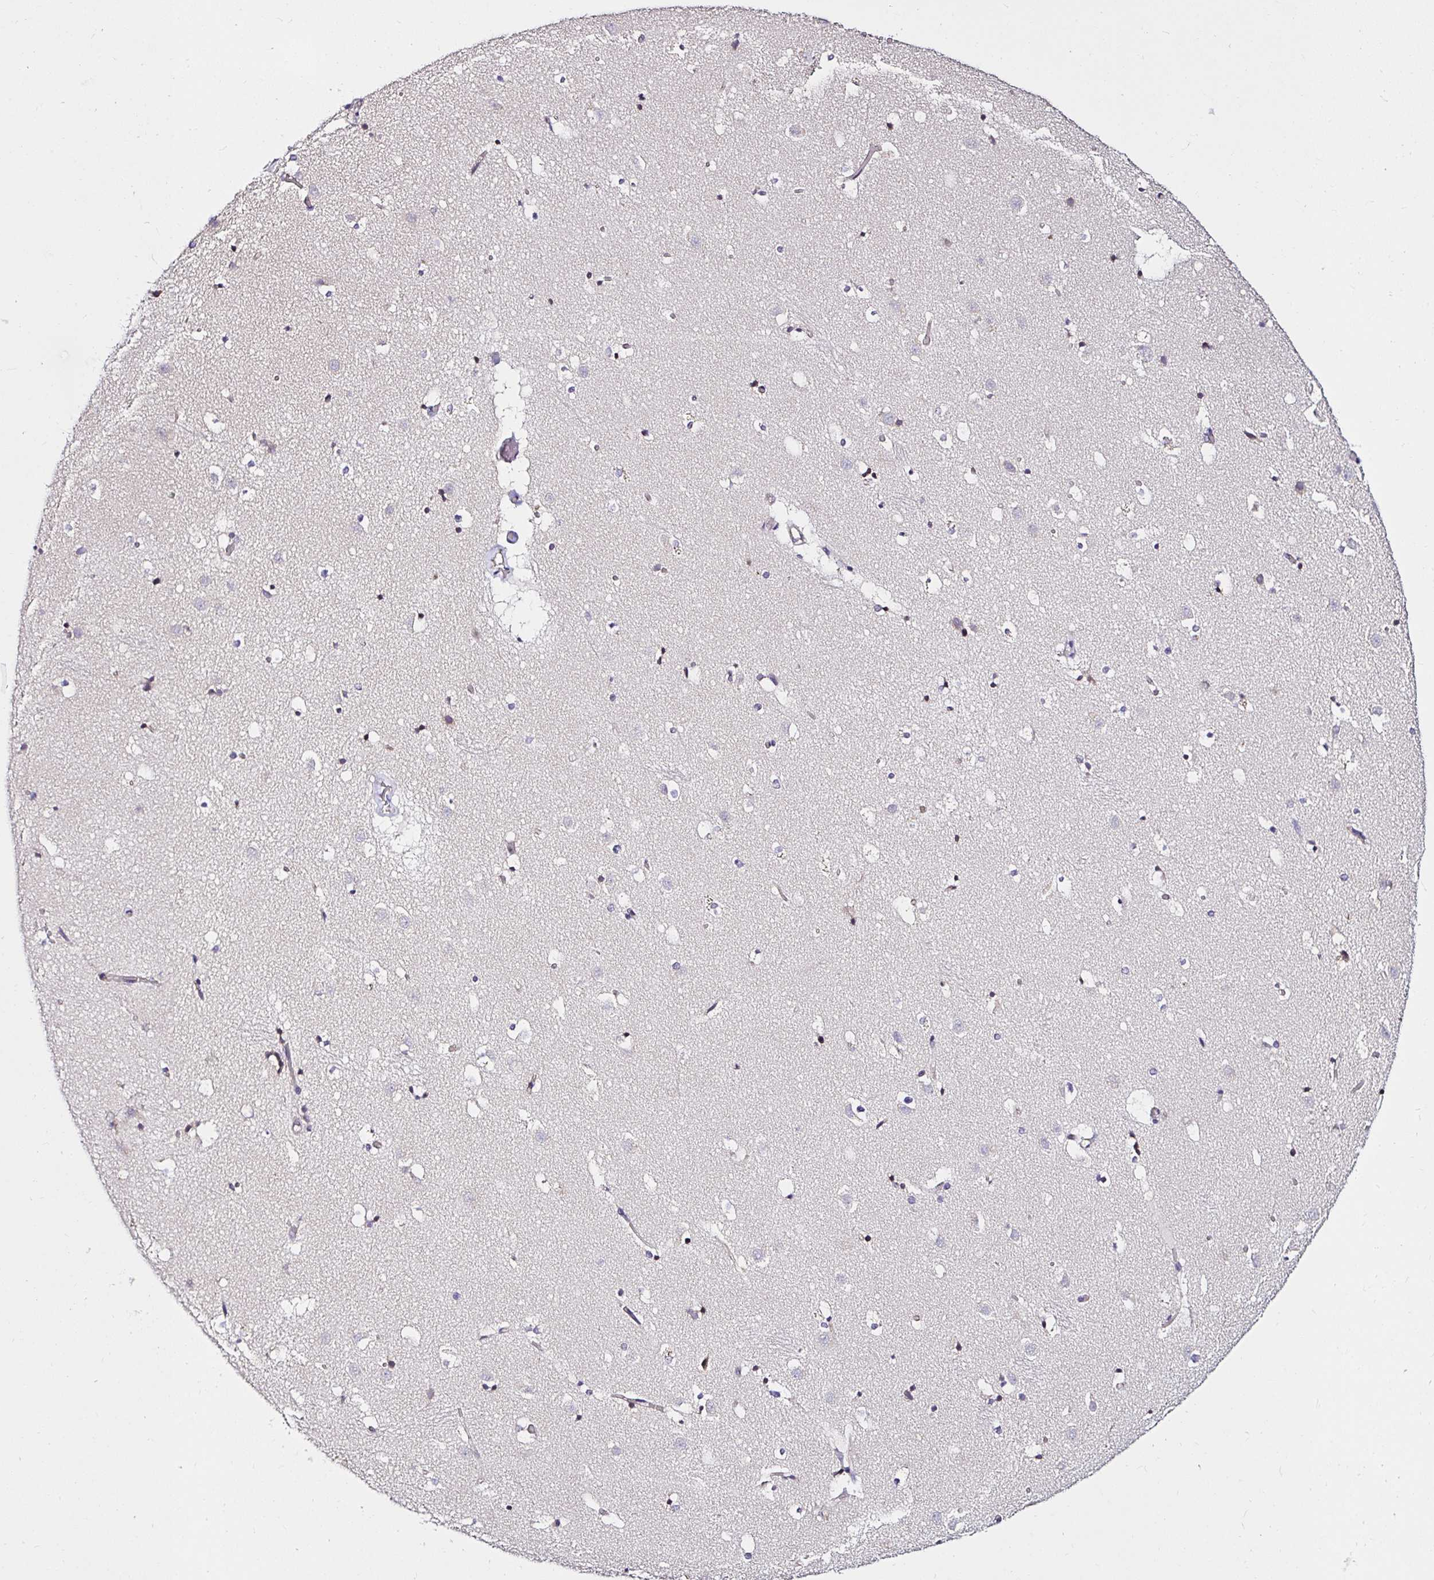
{"staining": {"intensity": "negative", "quantity": "none", "location": "none"}, "tissue": "caudate", "cell_type": "Glial cells", "image_type": "normal", "snomed": [{"axis": "morphology", "description": "Normal tissue, NOS"}, {"axis": "topography", "description": "Lateral ventricle wall"}], "caption": "This is an immunohistochemistry image of unremarkable human caudate. There is no positivity in glial cells.", "gene": "VSIG2", "patient": {"sex": "male", "age": 37}}